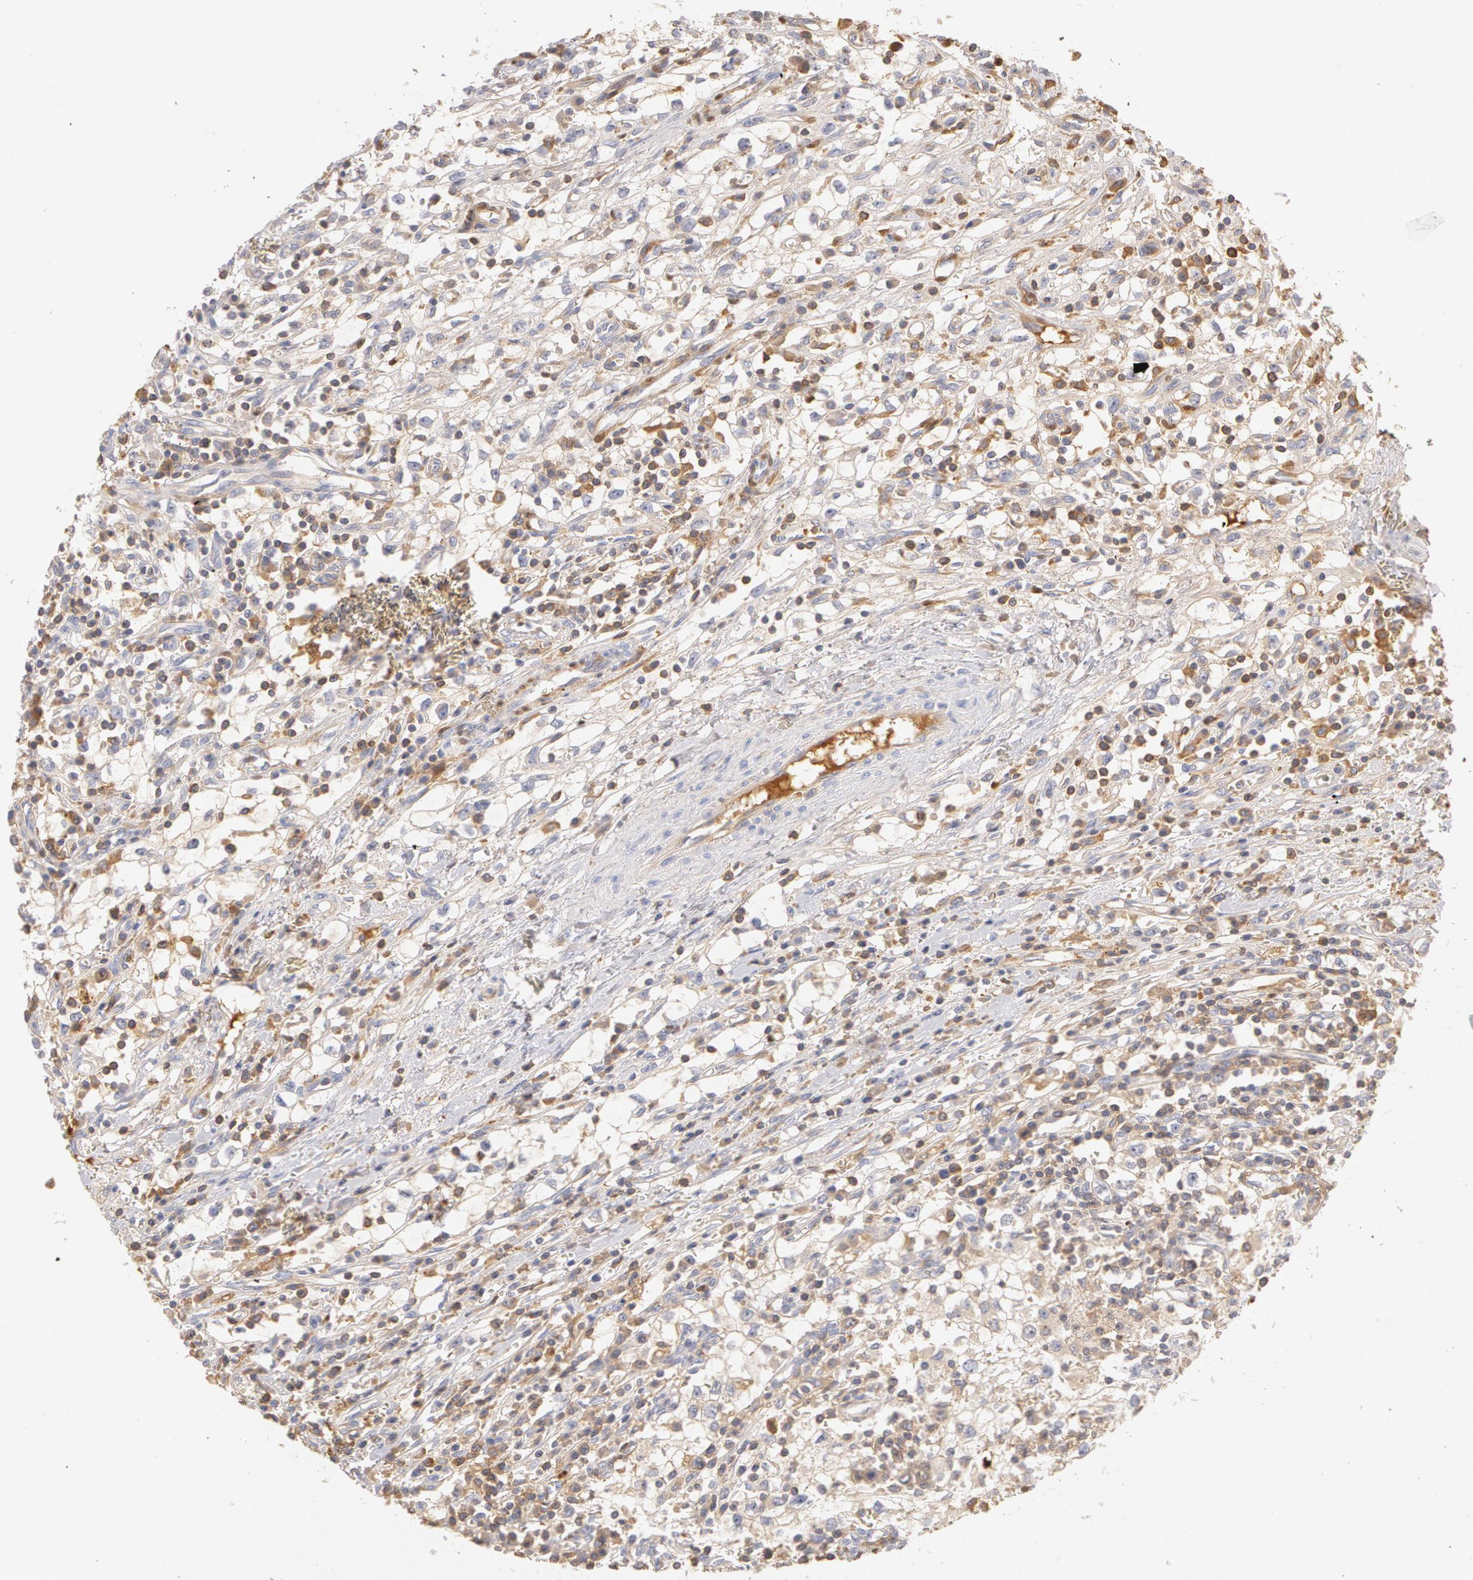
{"staining": {"intensity": "weak", "quantity": "<25%", "location": "cytoplasmic/membranous"}, "tissue": "renal cancer", "cell_type": "Tumor cells", "image_type": "cancer", "snomed": [{"axis": "morphology", "description": "Adenocarcinoma, NOS"}, {"axis": "topography", "description": "Kidney"}], "caption": "An immunohistochemistry micrograph of renal cancer (adenocarcinoma) is shown. There is no staining in tumor cells of renal cancer (adenocarcinoma). Brightfield microscopy of IHC stained with DAB (3,3'-diaminobenzidine) (brown) and hematoxylin (blue), captured at high magnification.", "gene": "GC", "patient": {"sex": "male", "age": 82}}